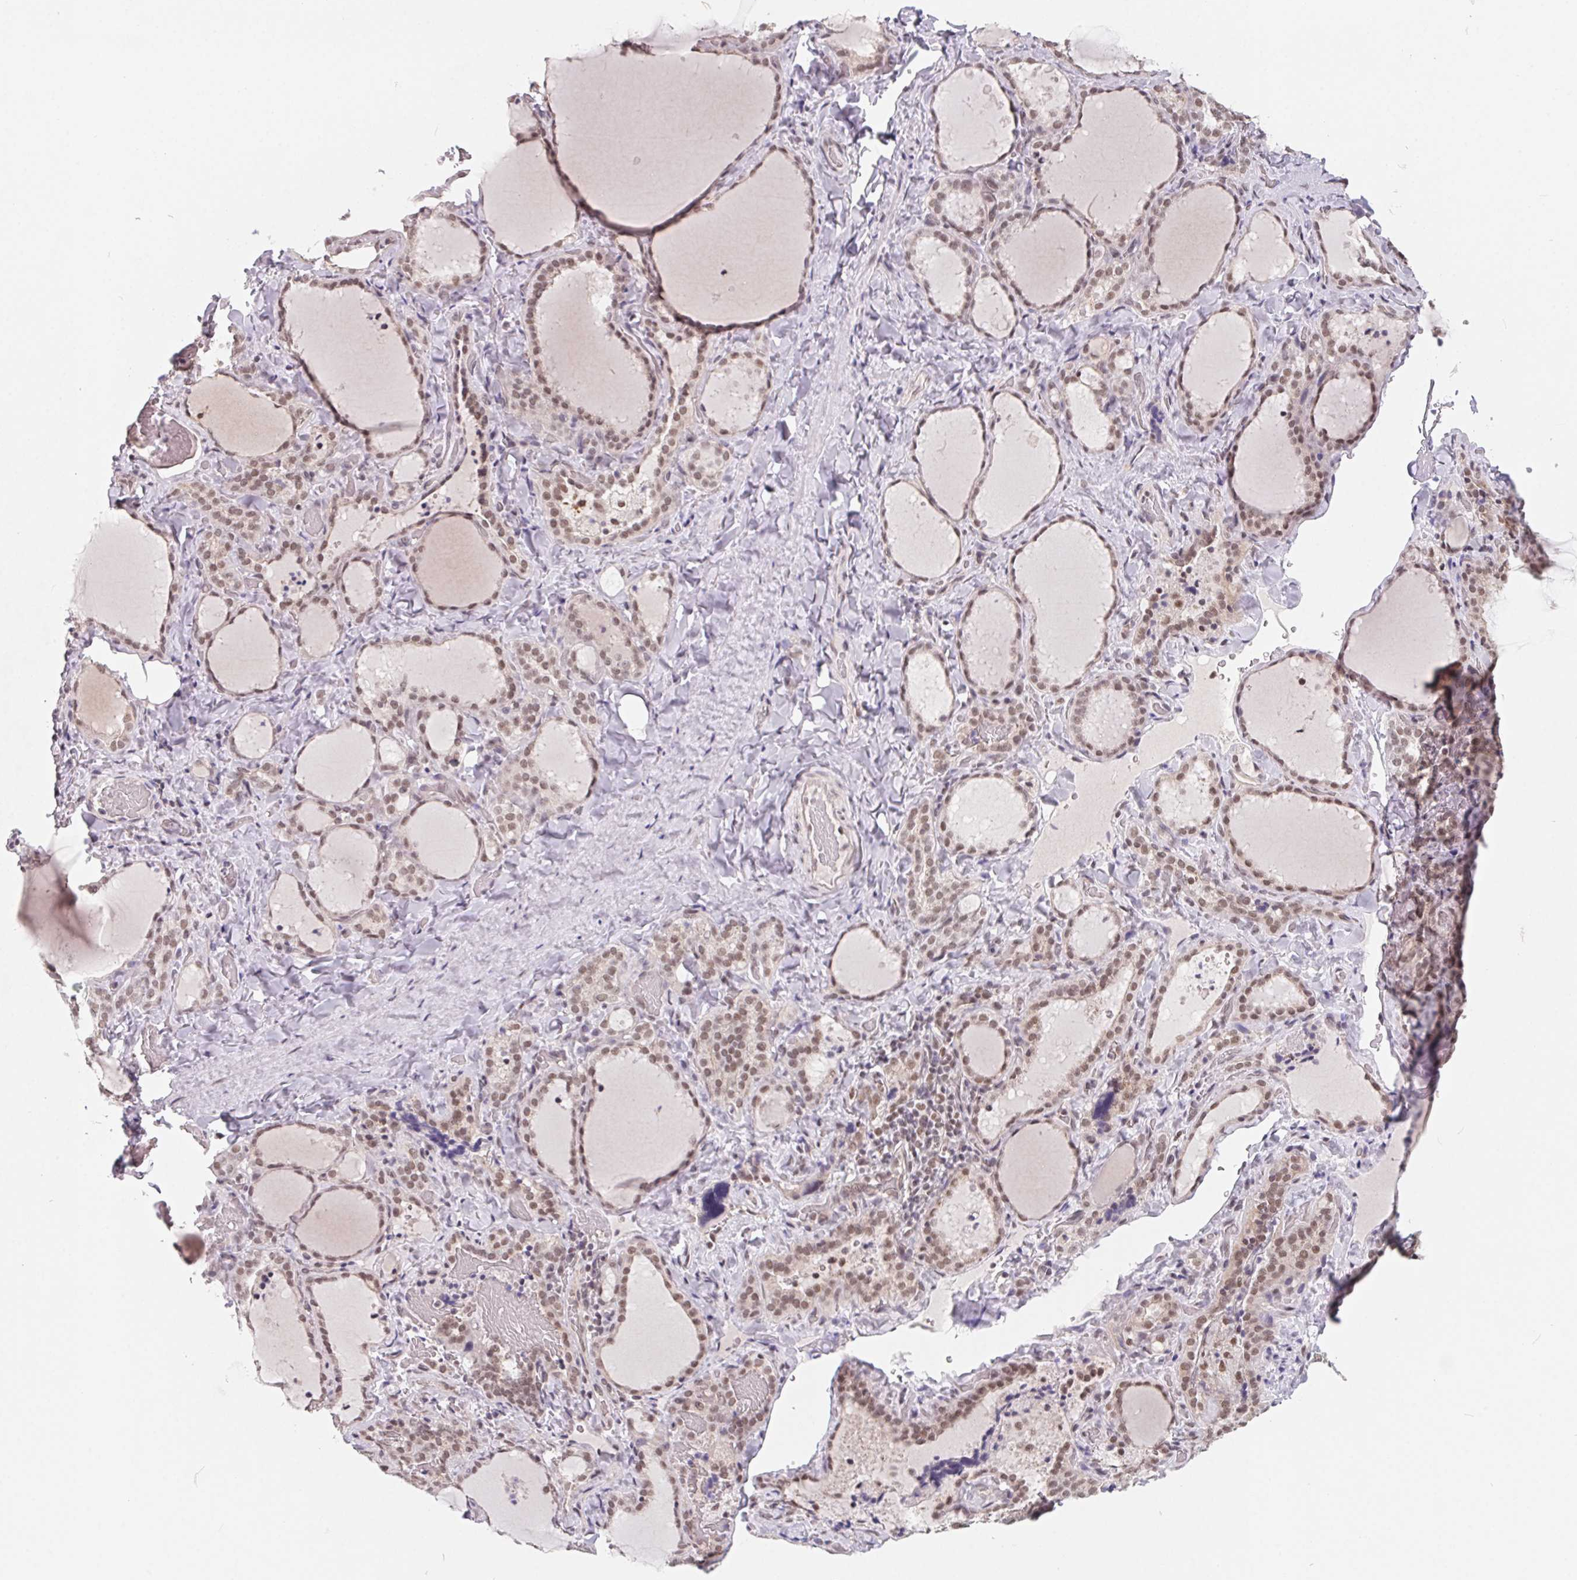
{"staining": {"intensity": "moderate", "quantity": ">75%", "location": "nuclear"}, "tissue": "thyroid gland", "cell_type": "Glandular cells", "image_type": "normal", "snomed": [{"axis": "morphology", "description": "Normal tissue, NOS"}, {"axis": "topography", "description": "Thyroid gland"}], "caption": "Glandular cells exhibit medium levels of moderate nuclear staining in about >75% of cells in benign thyroid gland.", "gene": "TCERG1", "patient": {"sex": "female", "age": 22}}